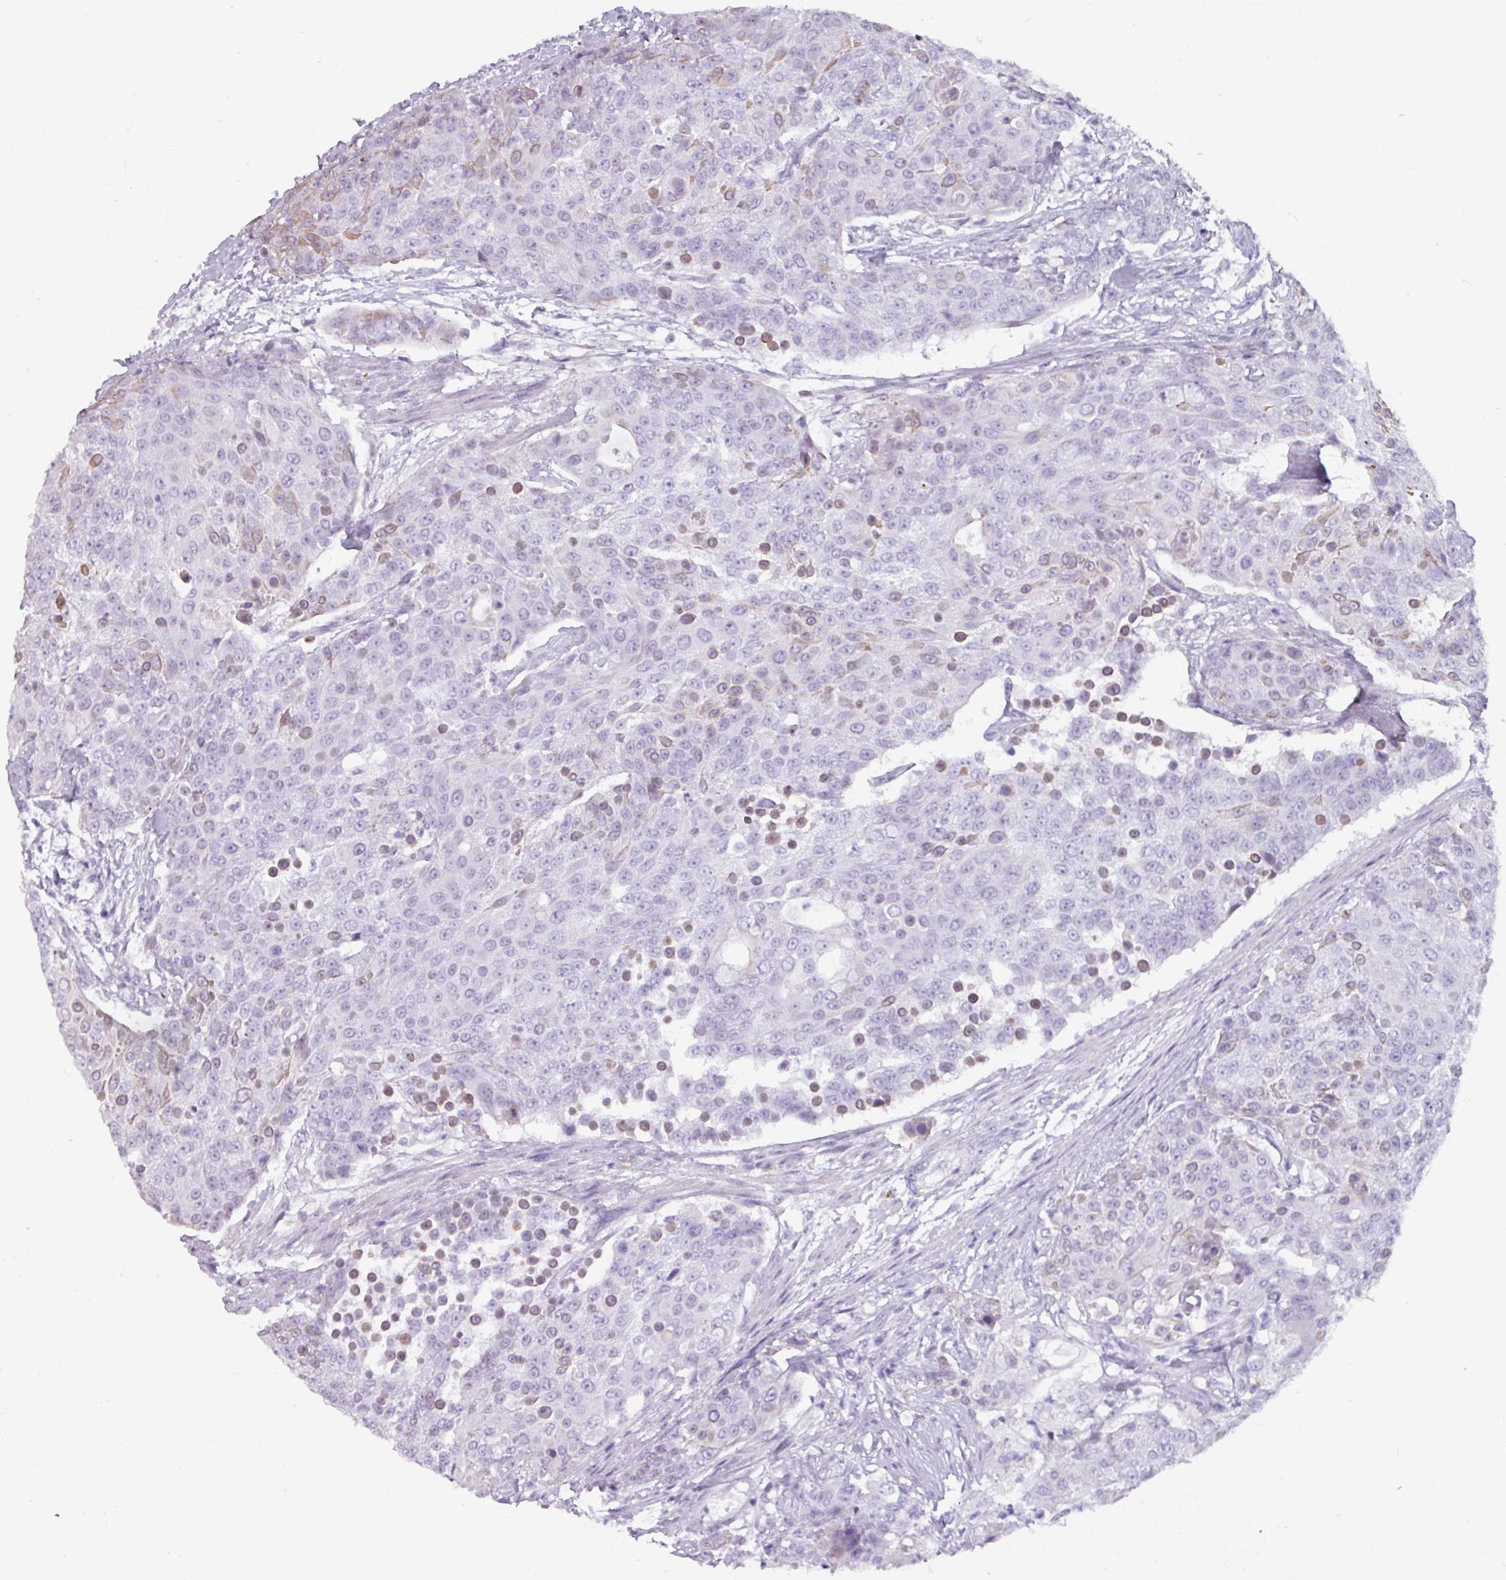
{"staining": {"intensity": "weak", "quantity": "<25%", "location": "cytoplasmic/membranous"}, "tissue": "urothelial cancer", "cell_type": "Tumor cells", "image_type": "cancer", "snomed": [{"axis": "morphology", "description": "Urothelial carcinoma, High grade"}, {"axis": "topography", "description": "Urinary bladder"}], "caption": "Protein analysis of urothelial carcinoma (high-grade) demonstrates no significant positivity in tumor cells.", "gene": "SPESP1", "patient": {"sex": "female", "age": 63}}